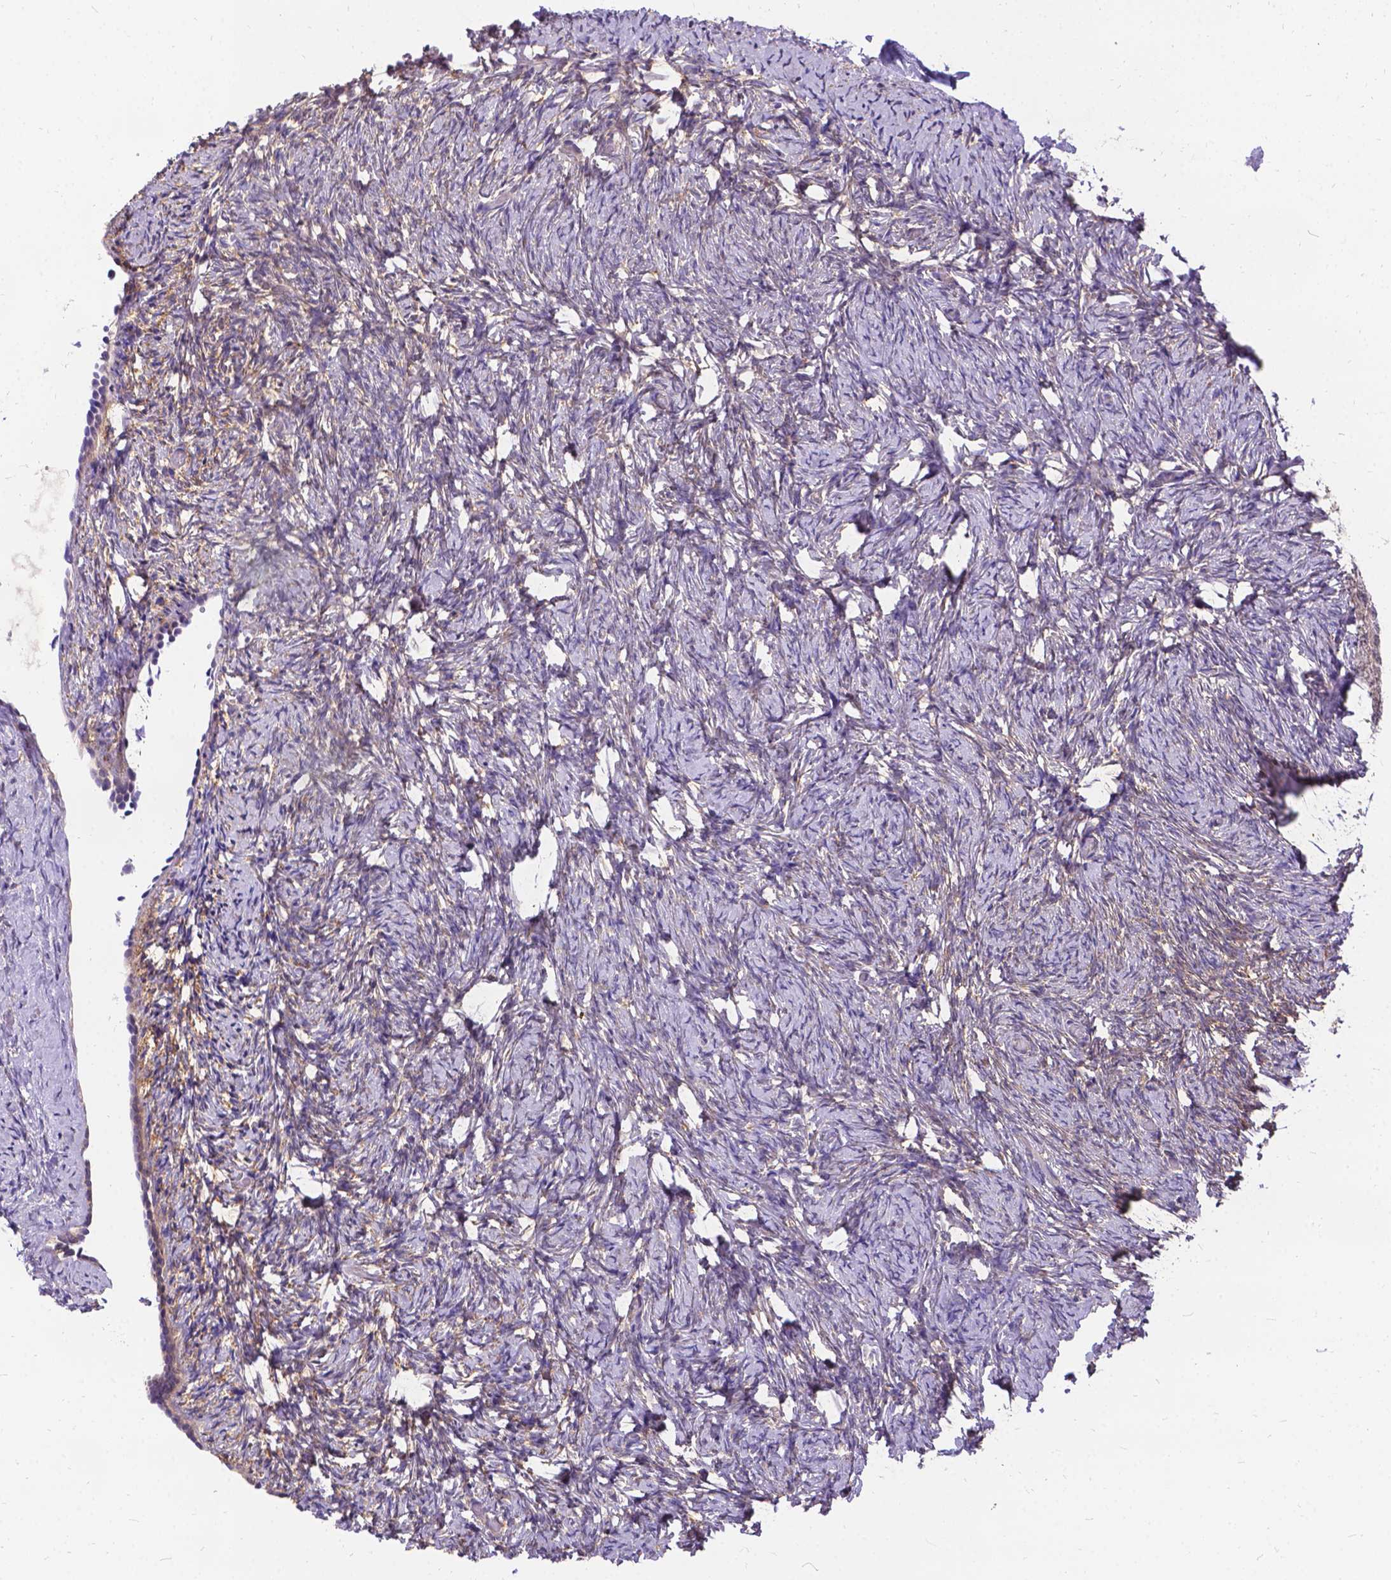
{"staining": {"intensity": "weak", "quantity": "25%-75%", "location": "cytoplasmic/membranous"}, "tissue": "ovary", "cell_type": "Ovarian stroma cells", "image_type": "normal", "snomed": [{"axis": "morphology", "description": "Normal tissue, NOS"}, {"axis": "topography", "description": "Ovary"}], "caption": "Ovary stained for a protein shows weak cytoplasmic/membranous positivity in ovarian stroma cells. (DAB (3,3'-diaminobenzidine) = brown stain, brightfield microscopy at high magnification).", "gene": "DENND6A", "patient": {"sex": "female", "age": 39}}